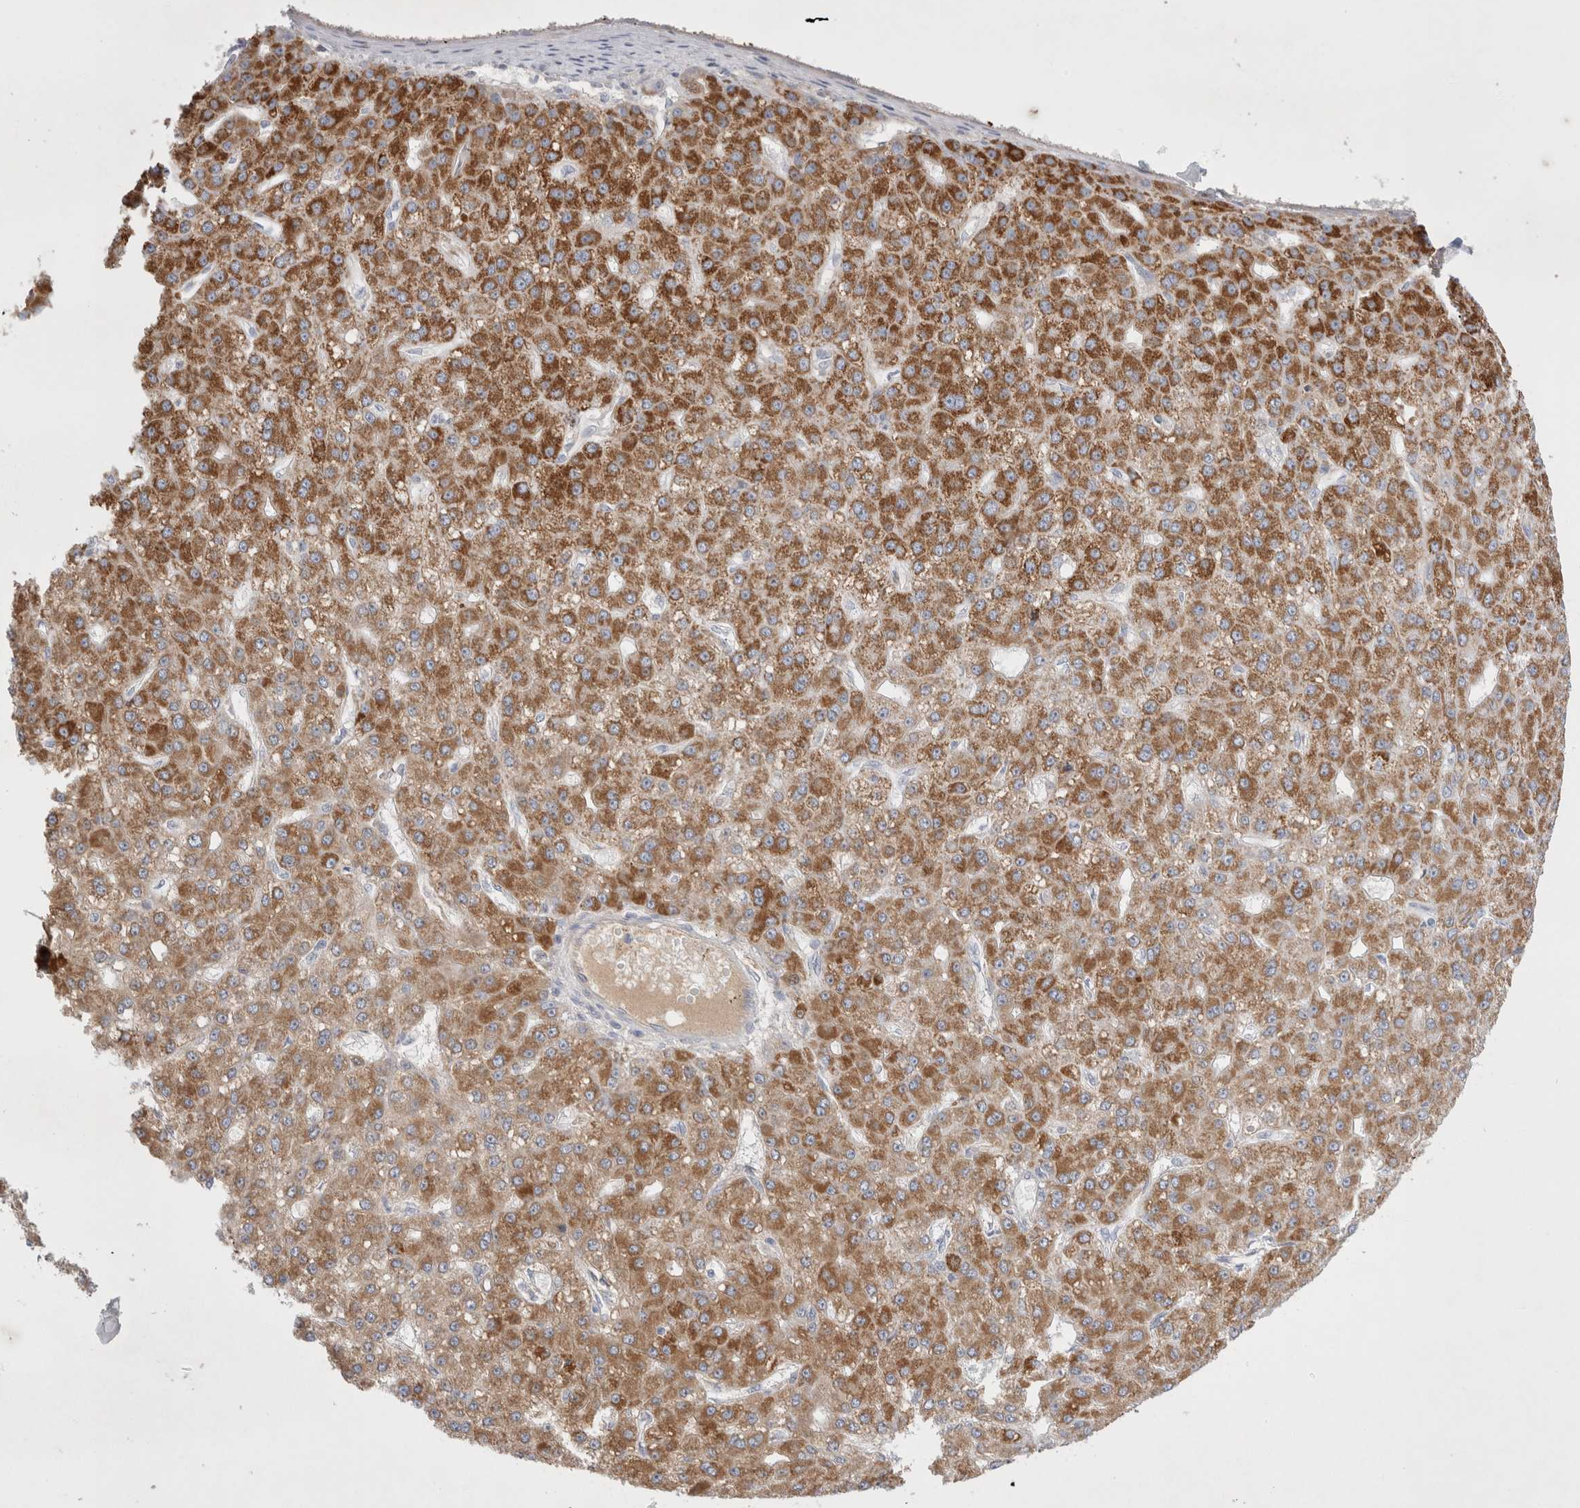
{"staining": {"intensity": "moderate", "quantity": ">75%", "location": "cytoplasmic/membranous"}, "tissue": "liver cancer", "cell_type": "Tumor cells", "image_type": "cancer", "snomed": [{"axis": "morphology", "description": "Carcinoma, Hepatocellular, NOS"}, {"axis": "topography", "description": "Liver"}], "caption": "DAB (3,3'-diaminobenzidine) immunohistochemical staining of human liver cancer (hepatocellular carcinoma) exhibits moderate cytoplasmic/membranous protein staining in about >75% of tumor cells.", "gene": "RBM12B", "patient": {"sex": "male", "age": 67}}